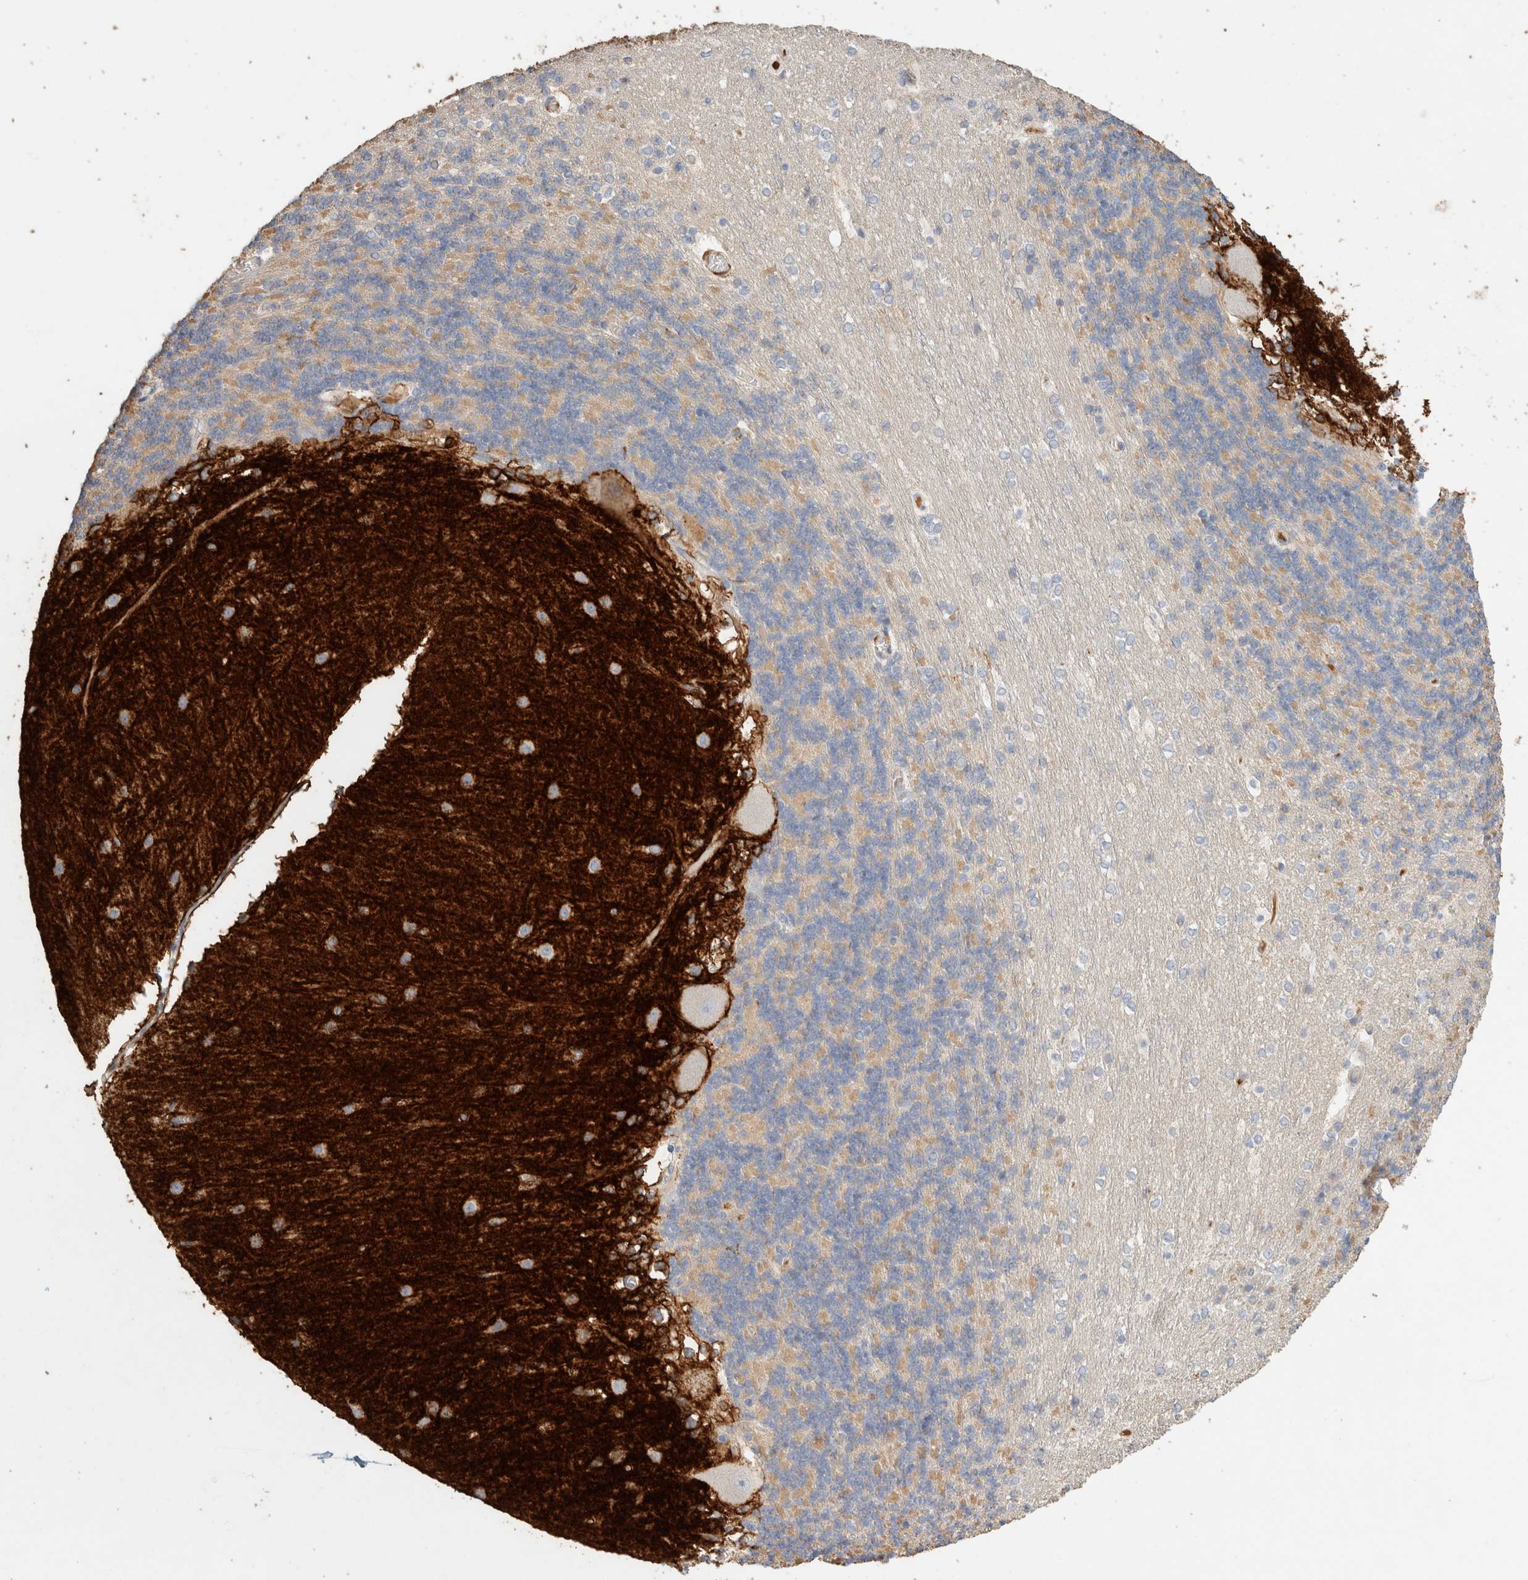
{"staining": {"intensity": "weak", "quantity": "25%-75%", "location": "cytoplasmic/membranous"}, "tissue": "cerebellum", "cell_type": "Cells in granular layer", "image_type": "normal", "snomed": [{"axis": "morphology", "description": "Normal tissue, NOS"}, {"axis": "topography", "description": "Cerebellum"}], "caption": "Cerebellum stained with DAB (3,3'-diaminobenzidine) IHC demonstrates low levels of weak cytoplasmic/membranous staining in approximately 25%-75% of cells in granular layer.", "gene": "PROS1", "patient": {"sex": "female", "age": 19}}